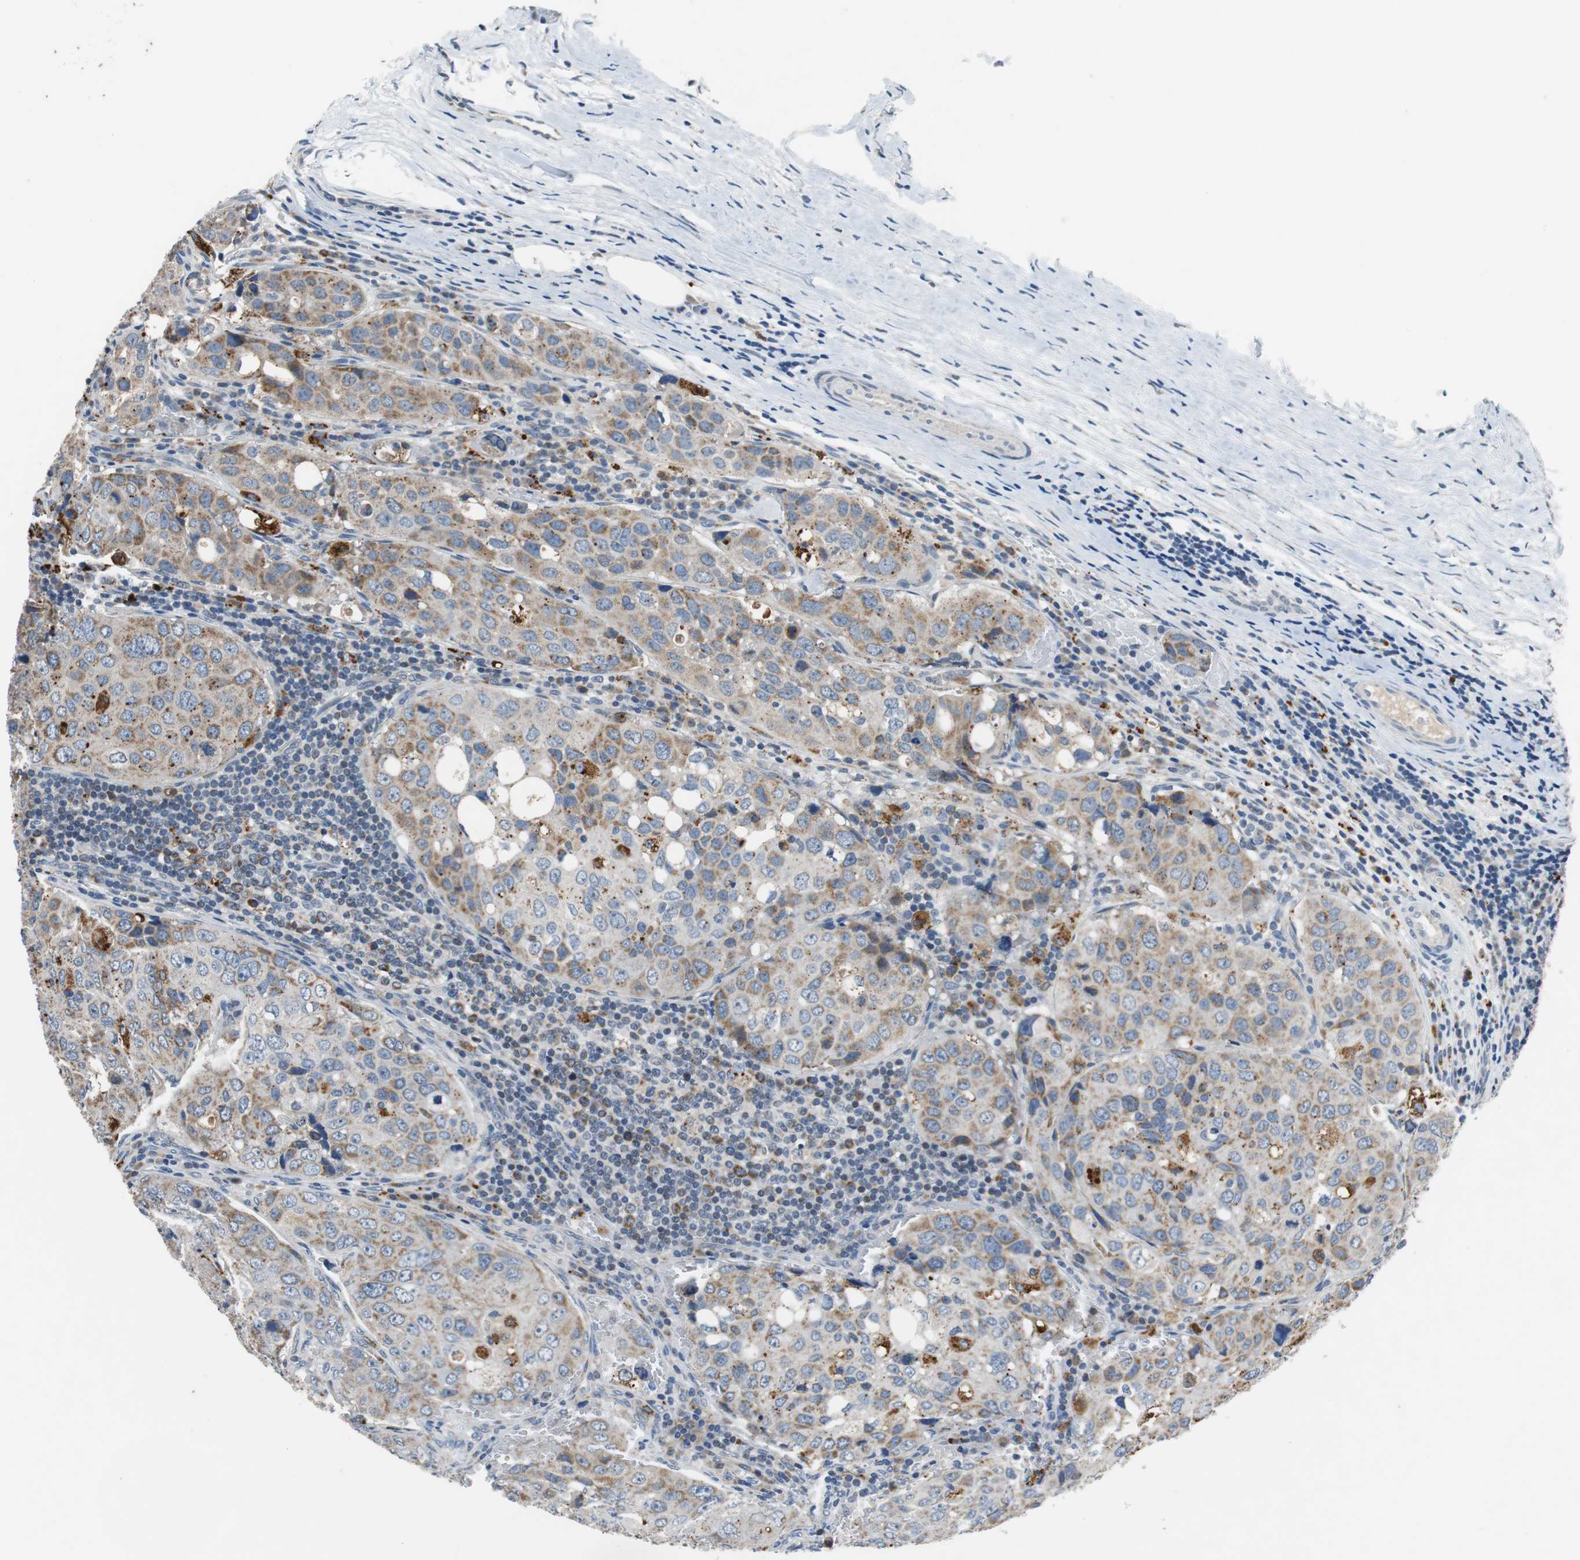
{"staining": {"intensity": "moderate", "quantity": "25%-75%", "location": "cytoplasmic/membranous"}, "tissue": "urothelial cancer", "cell_type": "Tumor cells", "image_type": "cancer", "snomed": [{"axis": "morphology", "description": "Urothelial carcinoma, High grade"}, {"axis": "topography", "description": "Lymph node"}, {"axis": "topography", "description": "Urinary bladder"}], "caption": "Moderate cytoplasmic/membranous protein expression is appreciated in about 25%-75% of tumor cells in urothelial cancer.", "gene": "NLGN1", "patient": {"sex": "male", "age": 51}}